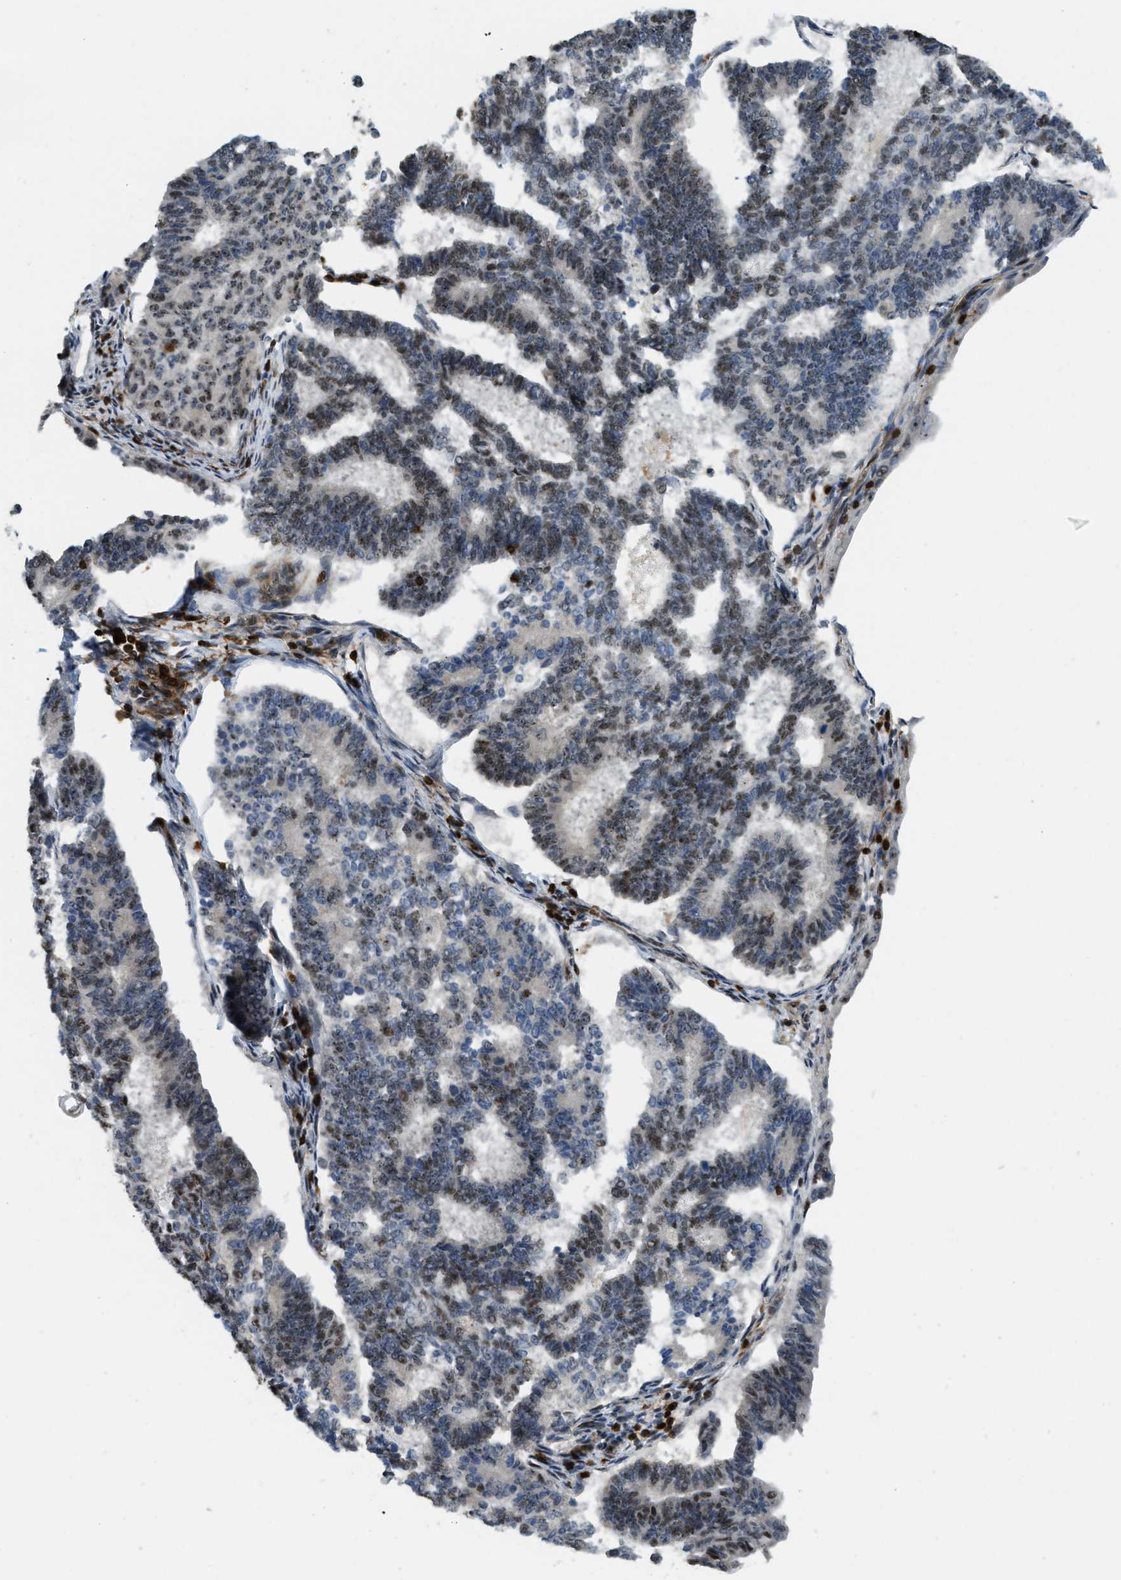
{"staining": {"intensity": "strong", "quantity": "25%-75%", "location": "nuclear"}, "tissue": "endometrial cancer", "cell_type": "Tumor cells", "image_type": "cancer", "snomed": [{"axis": "morphology", "description": "Adenocarcinoma, NOS"}, {"axis": "topography", "description": "Endometrium"}], "caption": "Protein expression by immunohistochemistry (IHC) displays strong nuclear expression in about 25%-75% of tumor cells in endometrial cancer.", "gene": "E2F1", "patient": {"sex": "female", "age": 70}}